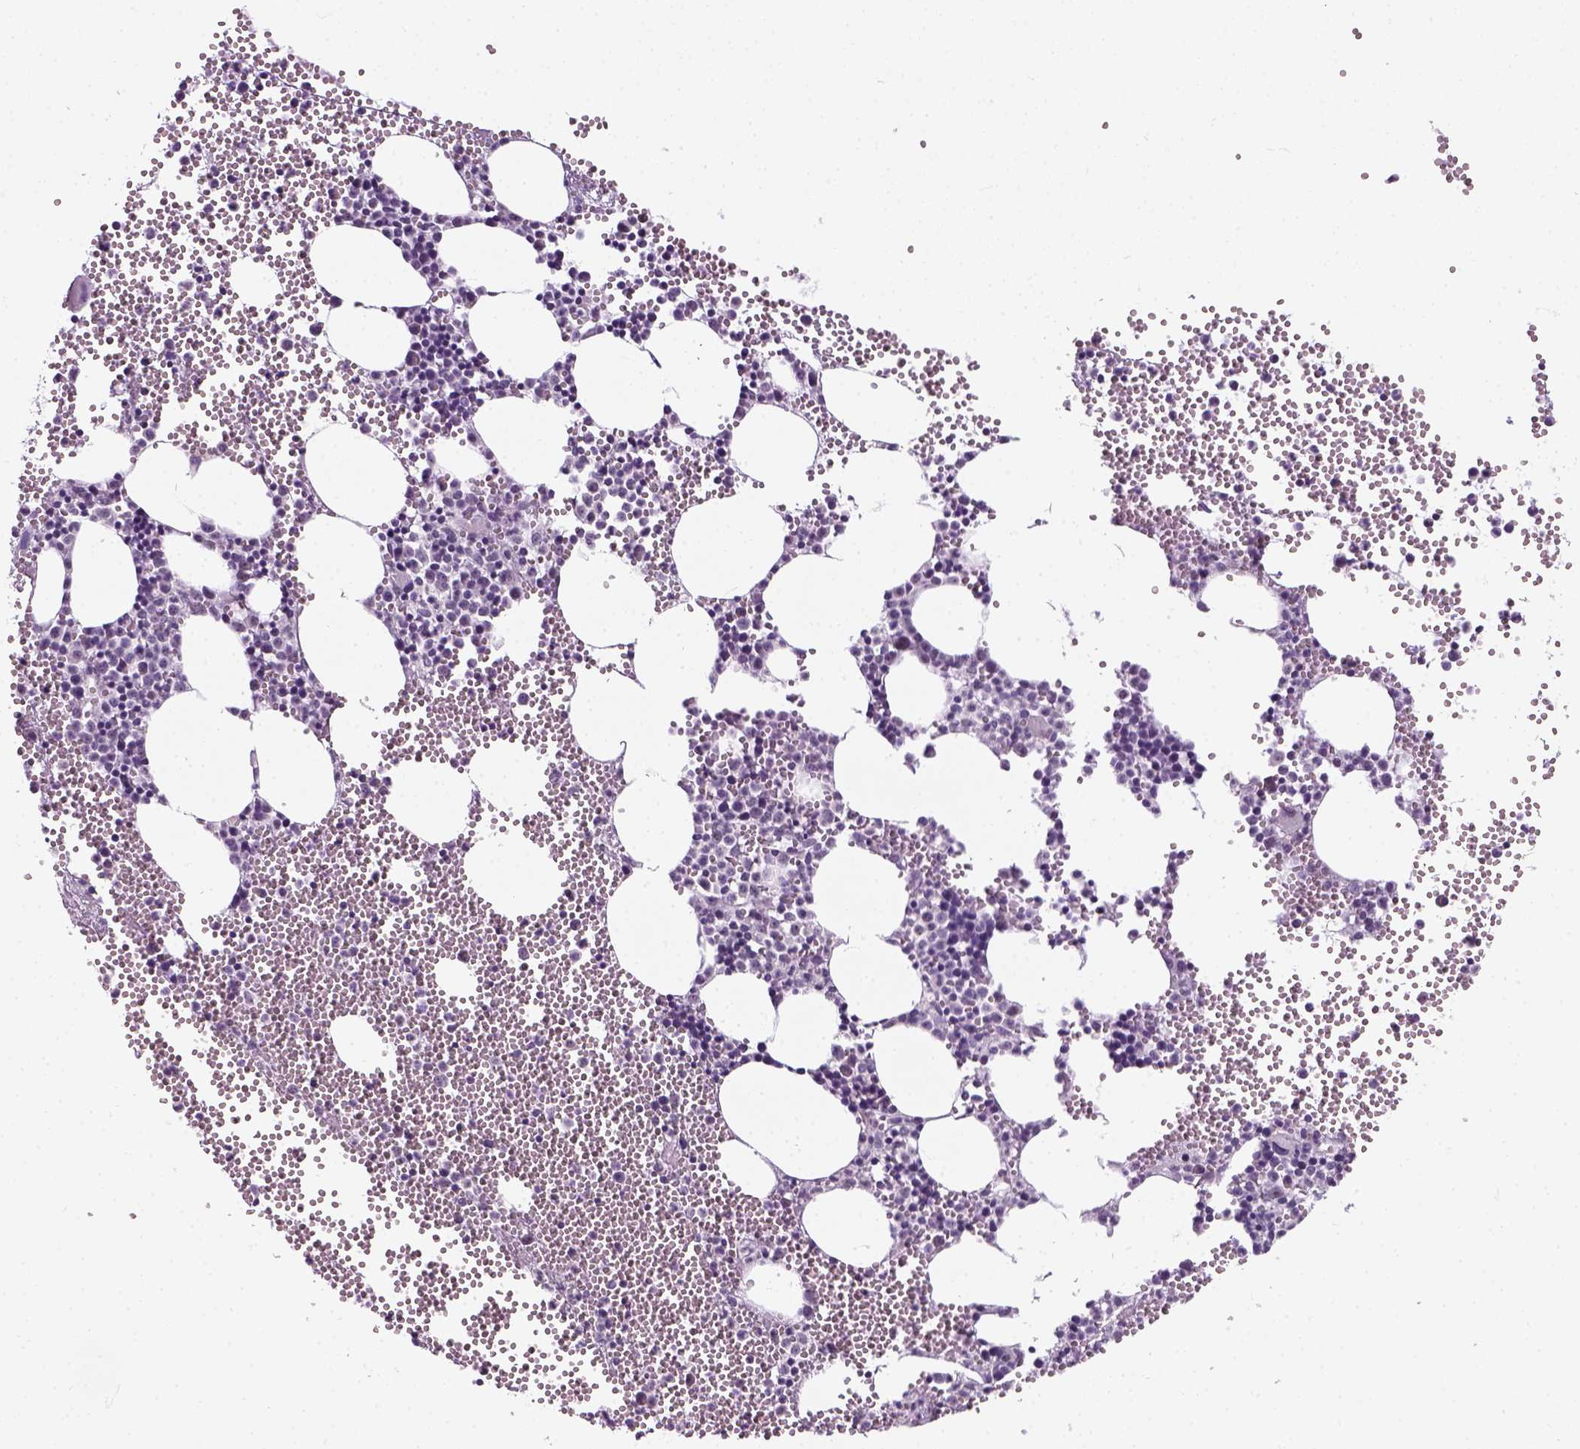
{"staining": {"intensity": "moderate", "quantity": "<25%", "location": "nuclear"}, "tissue": "bone marrow", "cell_type": "Hematopoietic cells", "image_type": "normal", "snomed": [{"axis": "morphology", "description": "Normal tissue, NOS"}, {"axis": "topography", "description": "Bone marrow"}], "caption": "Immunohistochemistry (IHC) photomicrograph of unremarkable bone marrow: bone marrow stained using immunohistochemistry reveals low levels of moderate protein expression localized specifically in the nuclear of hematopoietic cells, appearing as a nuclear brown color.", "gene": "ZNF865", "patient": {"sex": "male", "age": 89}}